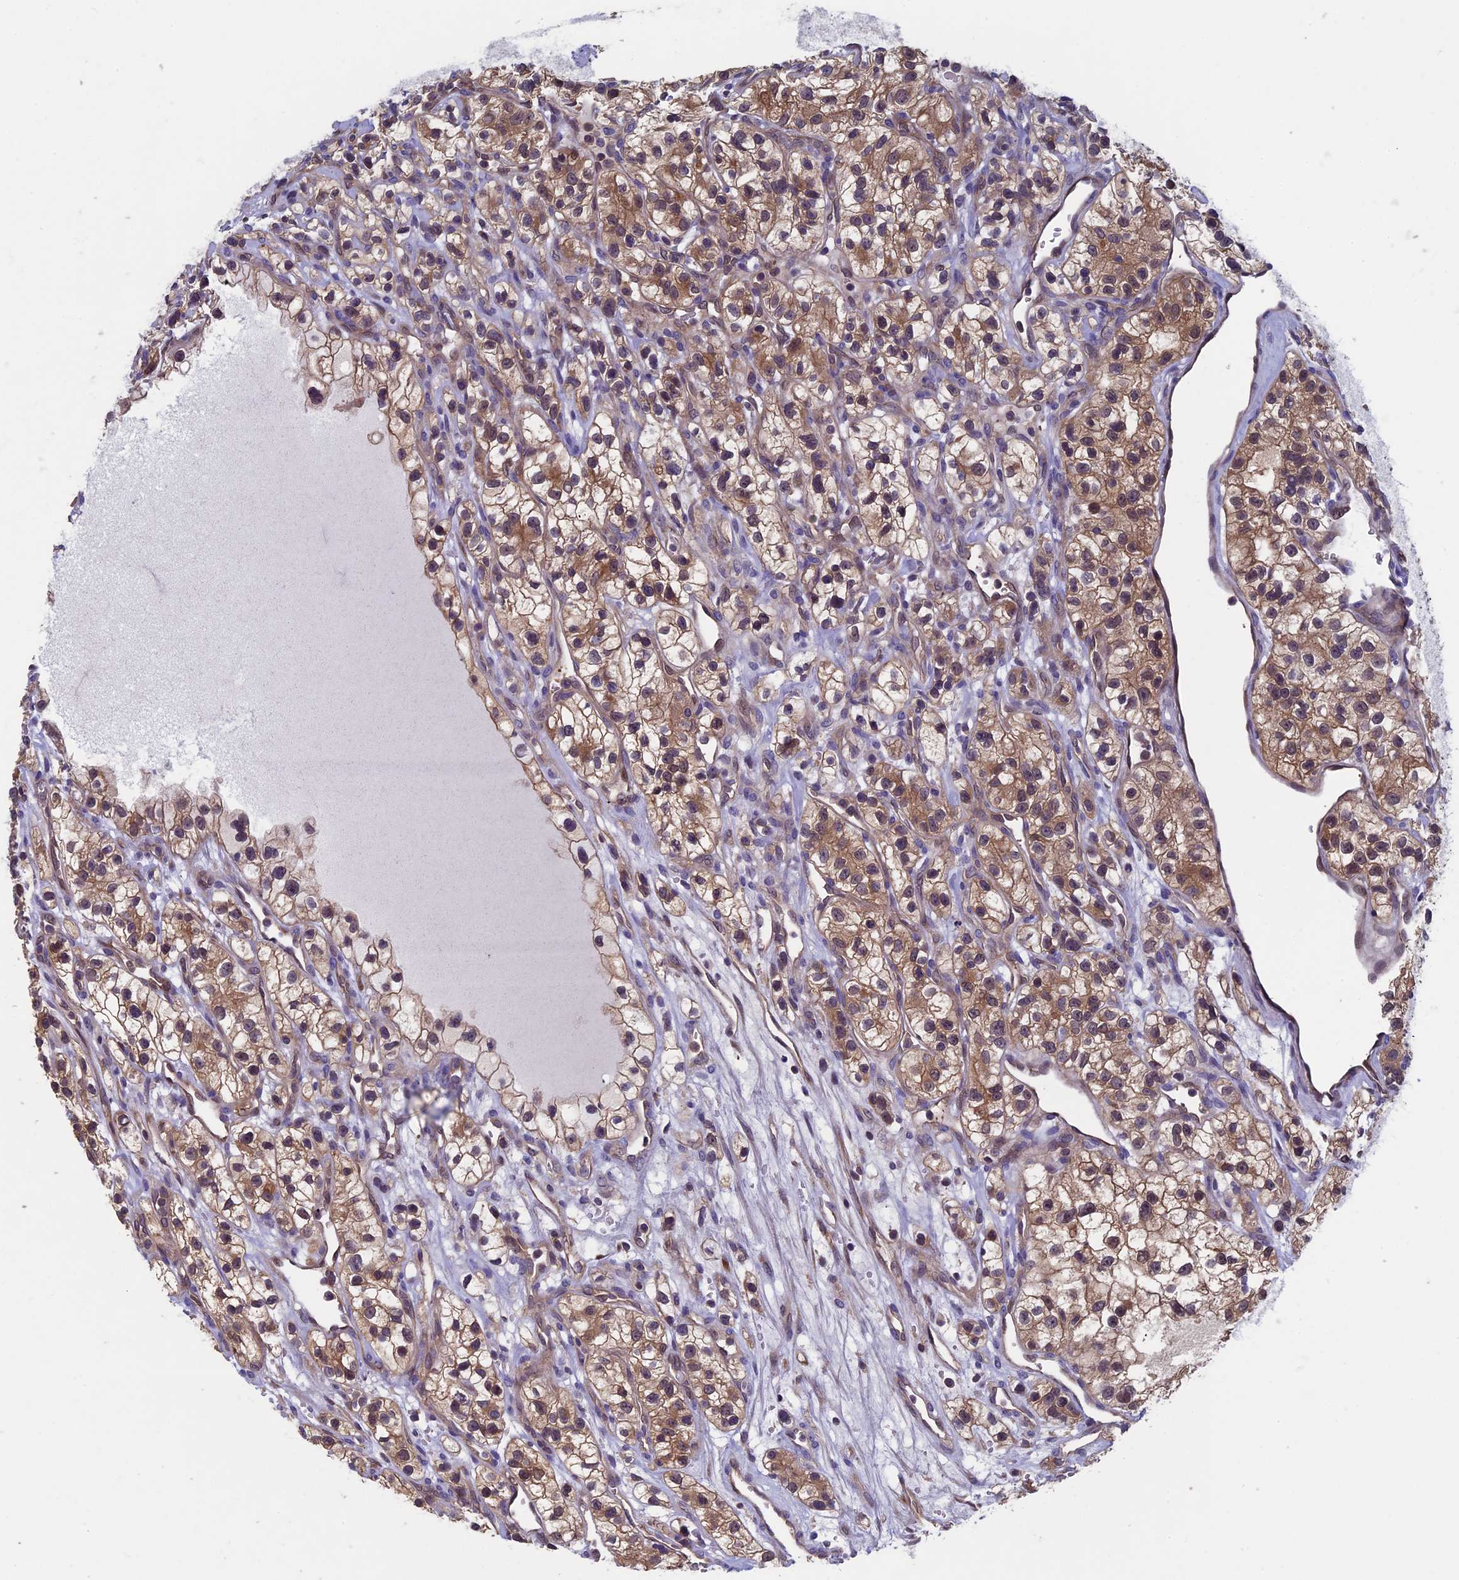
{"staining": {"intensity": "moderate", "quantity": ">75%", "location": "cytoplasmic/membranous"}, "tissue": "renal cancer", "cell_type": "Tumor cells", "image_type": "cancer", "snomed": [{"axis": "morphology", "description": "Adenocarcinoma, NOS"}, {"axis": "topography", "description": "Kidney"}], "caption": "IHC image of renal cancer (adenocarcinoma) stained for a protein (brown), which exhibits medium levels of moderate cytoplasmic/membranous positivity in approximately >75% of tumor cells.", "gene": "LCMT1", "patient": {"sex": "female", "age": 57}}